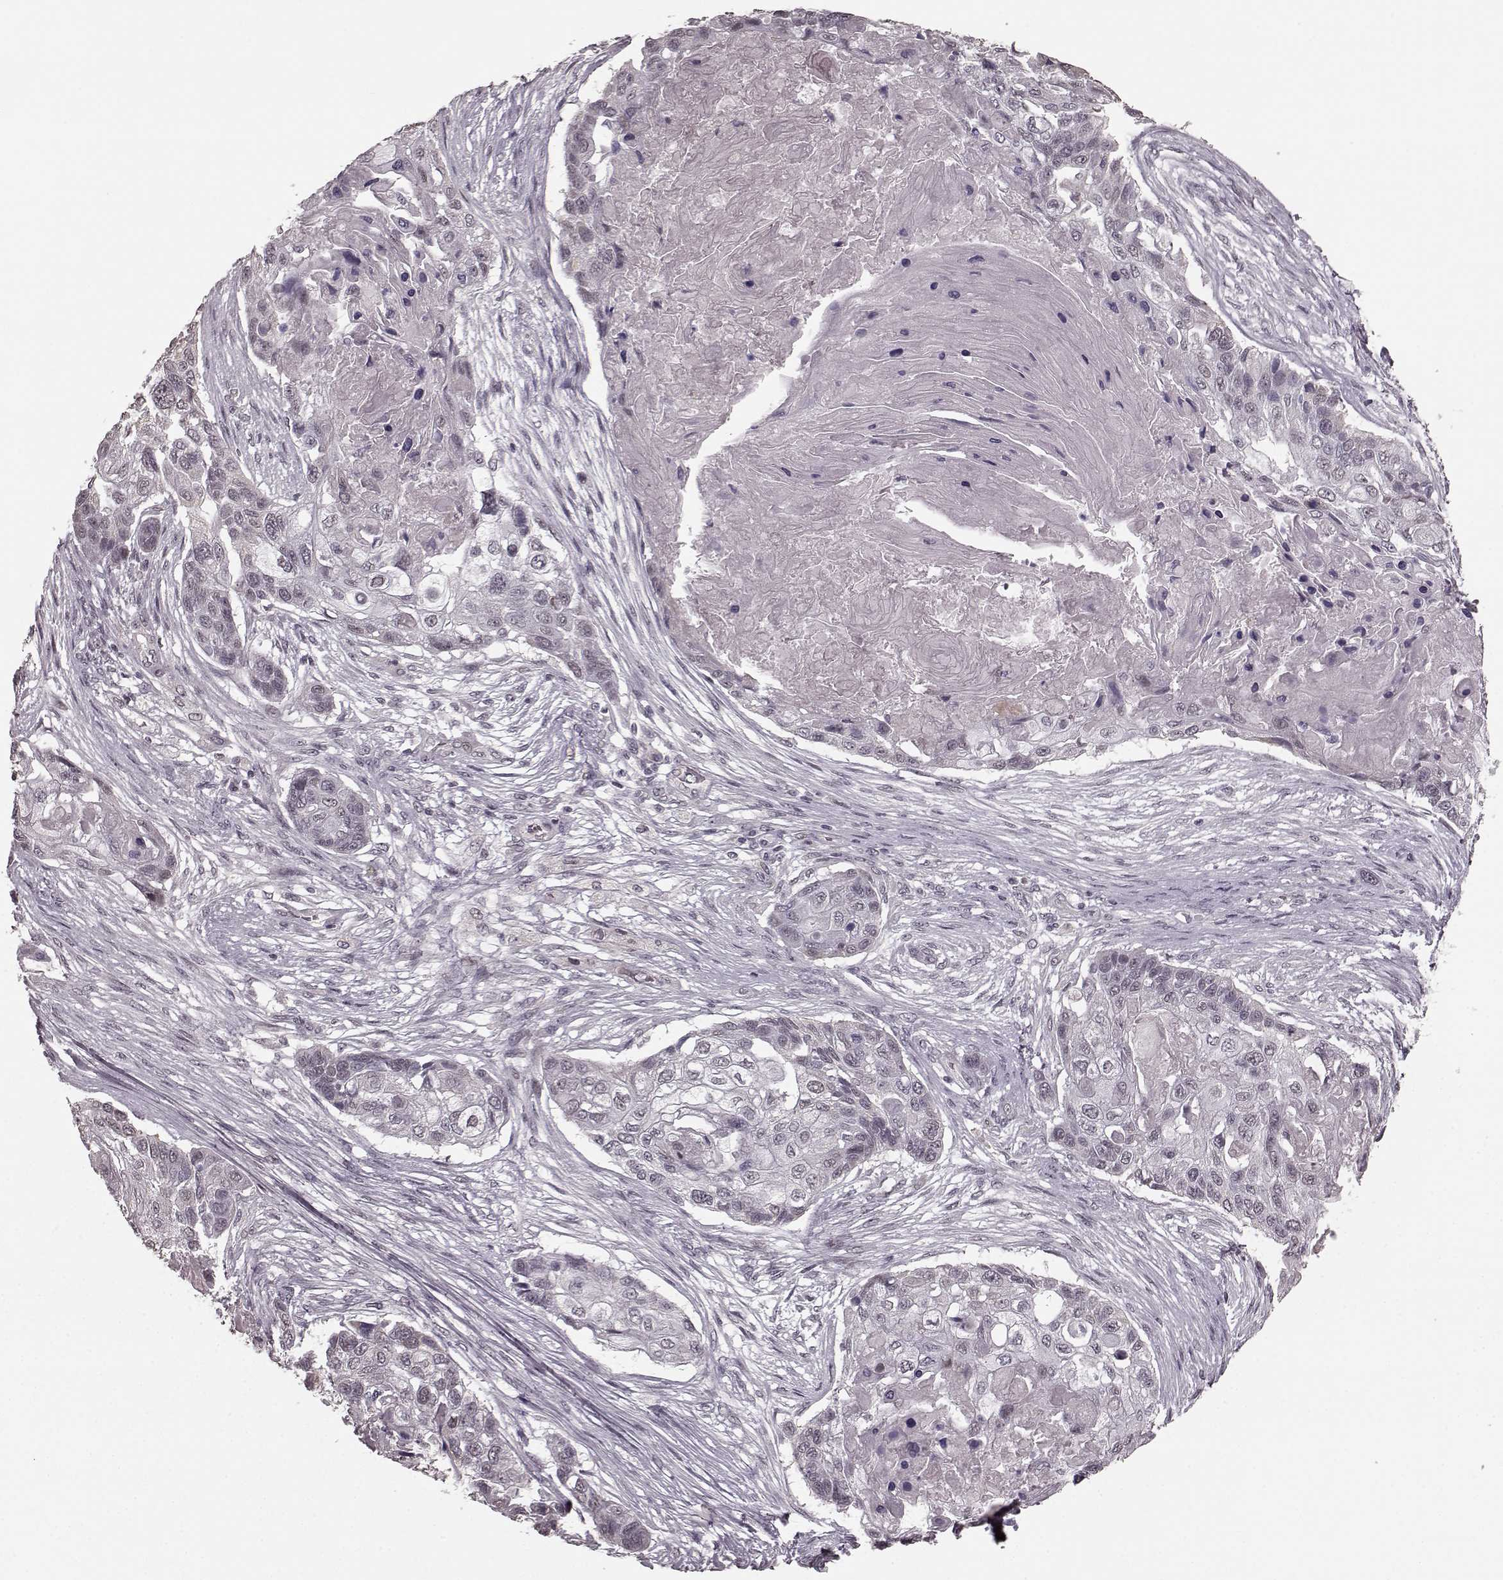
{"staining": {"intensity": "negative", "quantity": "none", "location": "none"}, "tissue": "lung cancer", "cell_type": "Tumor cells", "image_type": "cancer", "snomed": [{"axis": "morphology", "description": "Squamous cell carcinoma, NOS"}, {"axis": "topography", "description": "Lung"}], "caption": "Lung squamous cell carcinoma was stained to show a protein in brown. There is no significant staining in tumor cells.", "gene": "PLCB4", "patient": {"sex": "male", "age": 69}}